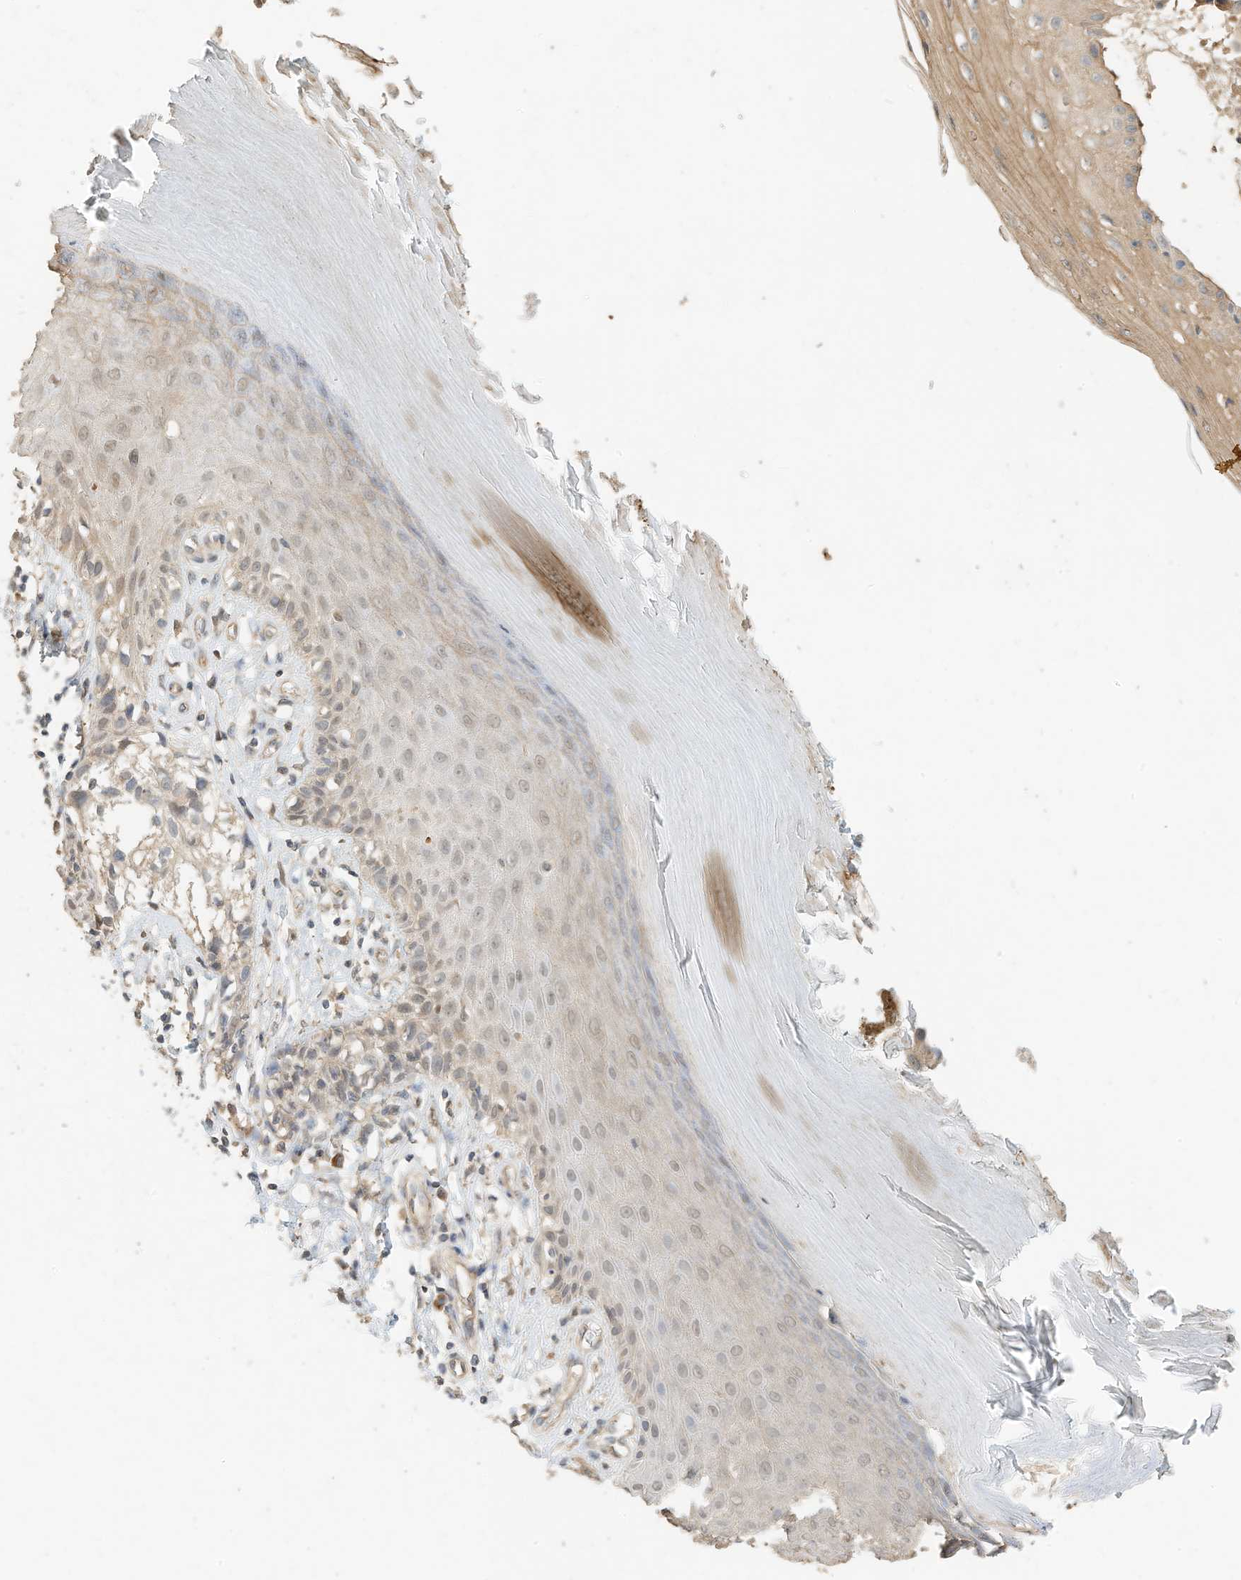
{"staining": {"intensity": "weak", "quantity": "<25%", "location": "cytoplasmic/membranous"}, "tissue": "melanoma", "cell_type": "Tumor cells", "image_type": "cancer", "snomed": [{"axis": "morphology", "description": "Malignant melanoma, NOS"}, {"axis": "topography", "description": "Skin"}], "caption": "DAB immunohistochemical staining of malignant melanoma shows no significant expression in tumor cells. The staining is performed using DAB (3,3'-diaminobenzidine) brown chromogen with nuclei counter-stained in using hematoxylin.", "gene": "OFD1", "patient": {"sex": "female", "age": 73}}